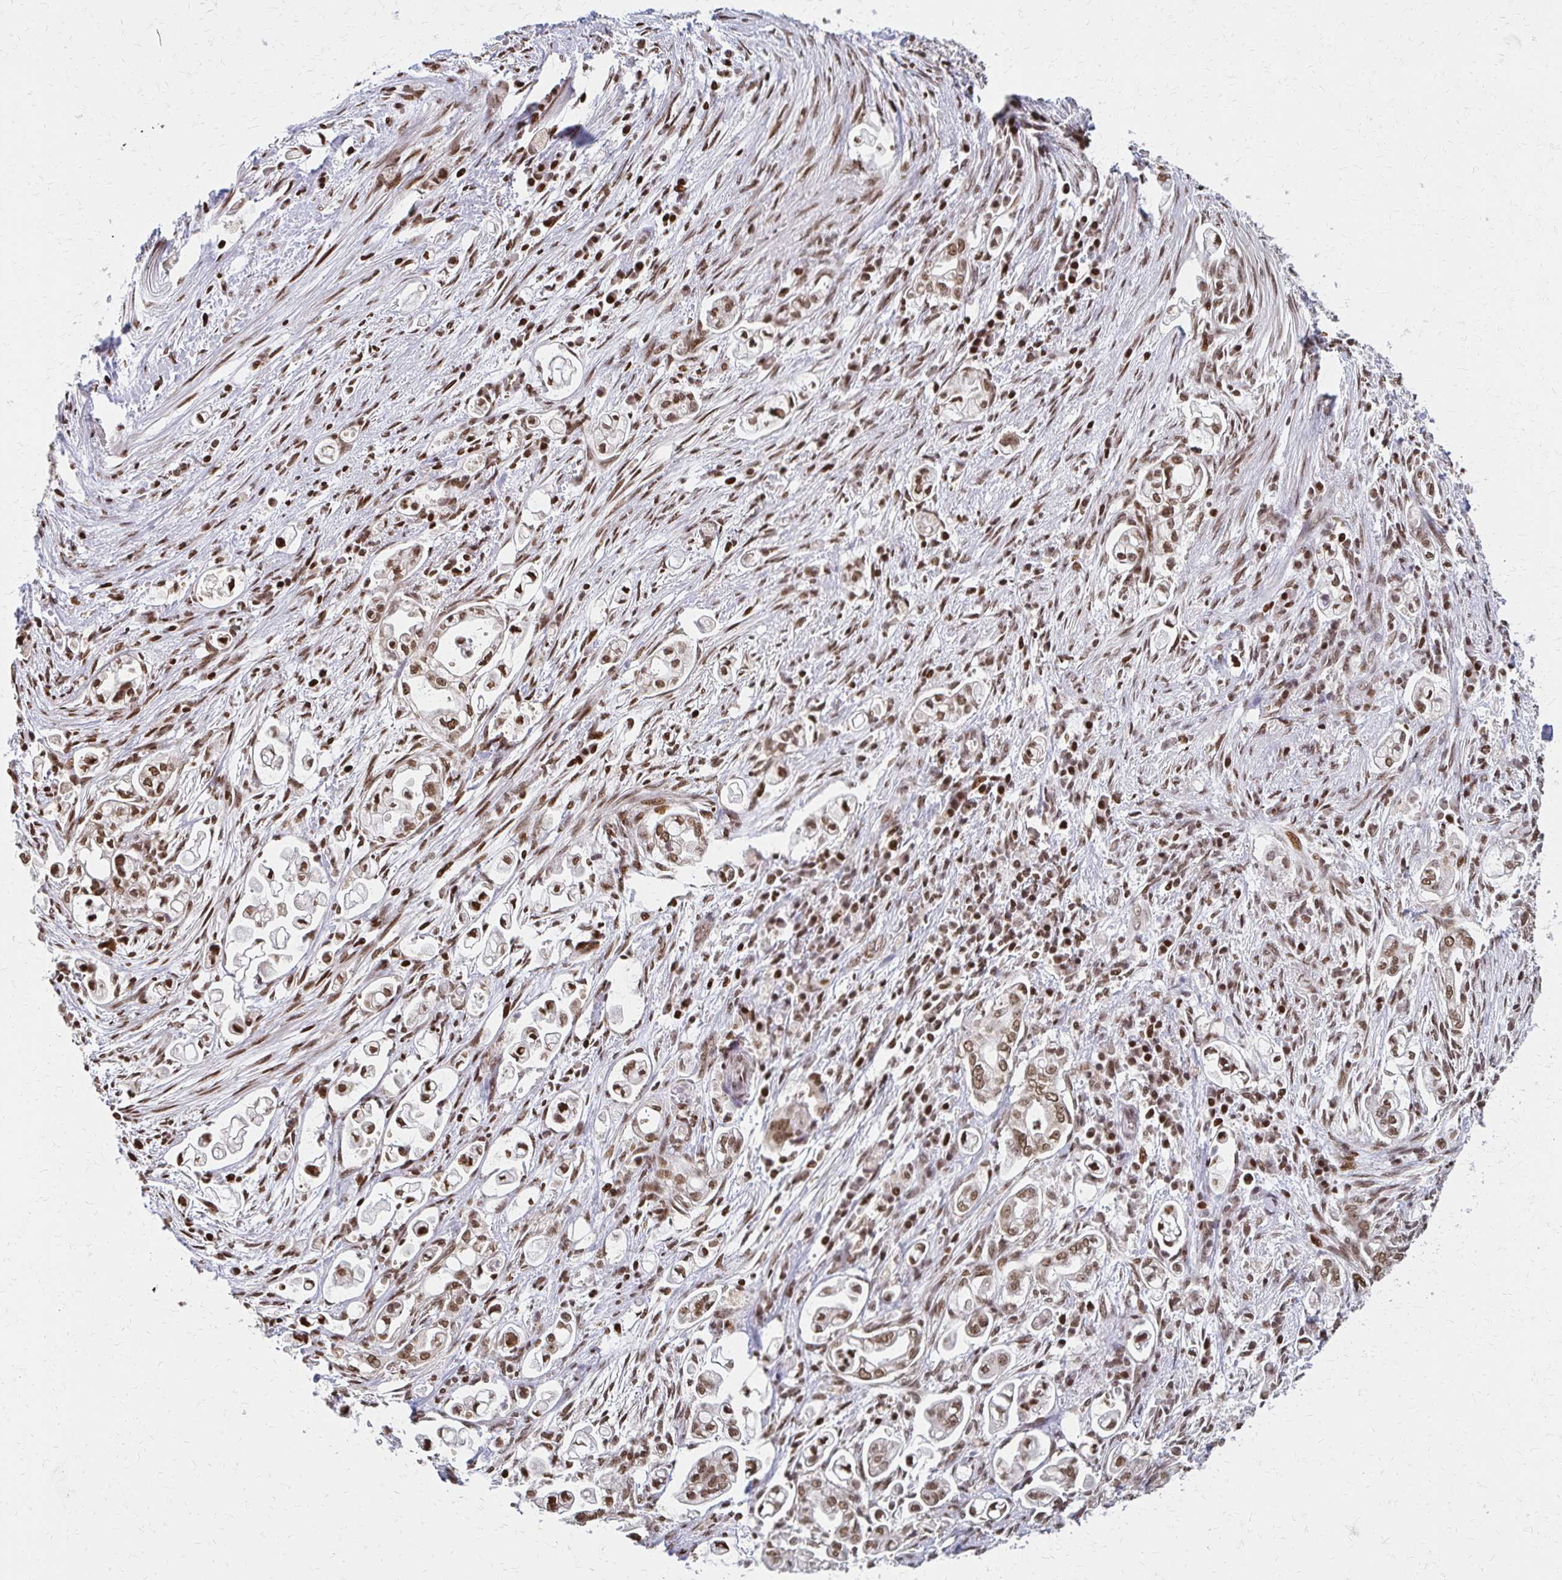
{"staining": {"intensity": "moderate", "quantity": ">75%", "location": "nuclear"}, "tissue": "pancreatic cancer", "cell_type": "Tumor cells", "image_type": "cancer", "snomed": [{"axis": "morphology", "description": "Adenocarcinoma, NOS"}, {"axis": "topography", "description": "Pancreas"}], "caption": "Tumor cells reveal medium levels of moderate nuclear staining in about >75% of cells in human pancreatic cancer (adenocarcinoma). (DAB (3,3'-diaminobenzidine) IHC with brightfield microscopy, high magnification).", "gene": "HOXA9", "patient": {"sex": "female", "age": 69}}